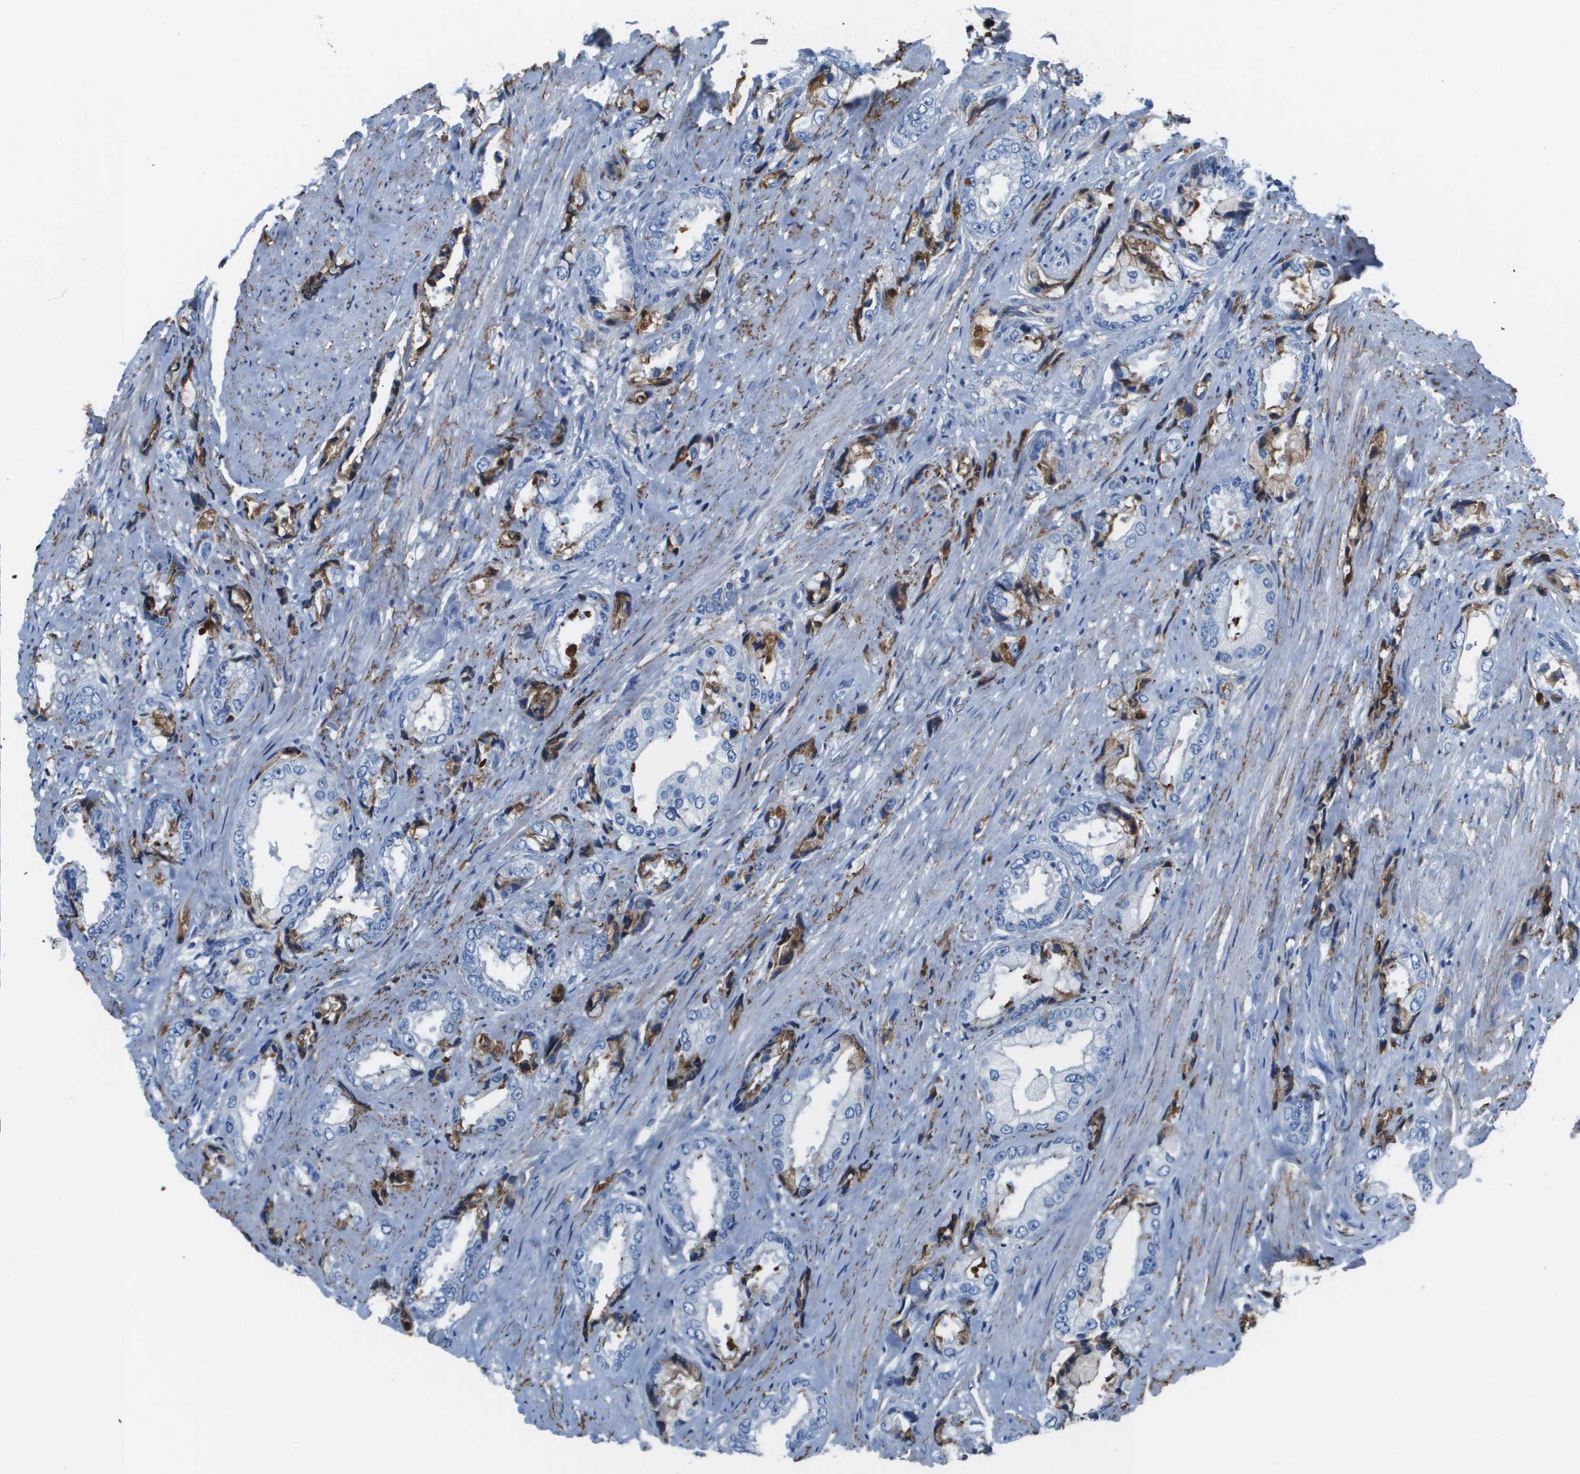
{"staining": {"intensity": "strong", "quantity": "<25%", "location": "cytoplasmic/membranous"}, "tissue": "prostate cancer", "cell_type": "Tumor cells", "image_type": "cancer", "snomed": [{"axis": "morphology", "description": "Adenocarcinoma, High grade"}, {"axis": "topography", "description": "Prostate"}], "caption": "Human prostate cancer stained with a protein marker displays strong staining in tumor cells.", "gene": "VTN", "patient": {"sex": "male", "age": 61}}